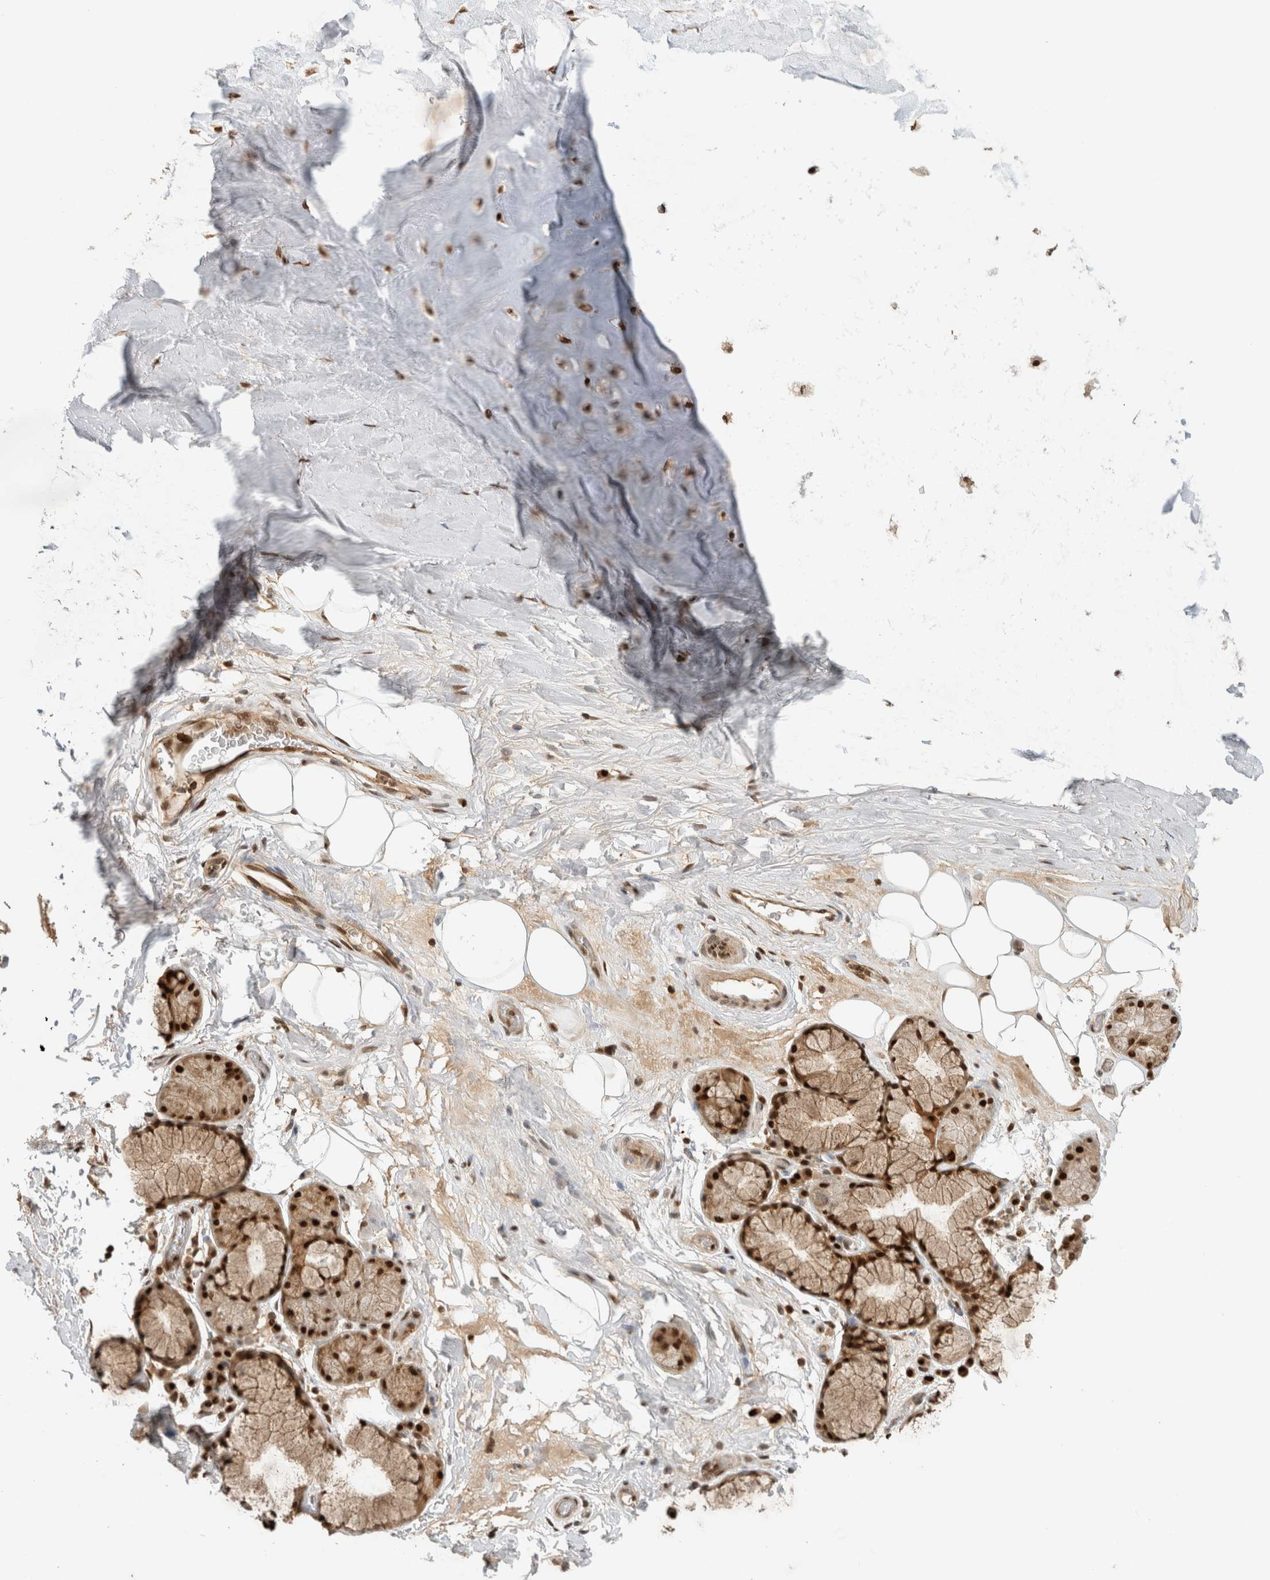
{"staining": {"intensity": "moderate", "quantity": "25%-75%", "location": "cytoplasmic/membranous,nuclear"}, "tissue": "adipose tissue", "cell_type": "Adipocytes", "image_type": "normal", "snomed": [{"axis": "morphology", "description": "Normal tissue, NOS"}, {"axis": "topography", "description": "Cartilage tissue"}], "caption": "Protein staining by immunohistochemistry (IHC) displays moderate cytoplasmic/membranous,nuclear staining in about 25%-75% of adipocytes in benign adipose tissue.", "gene": "SNRNP40", "patient": {"sex": "female", "age": 63}}